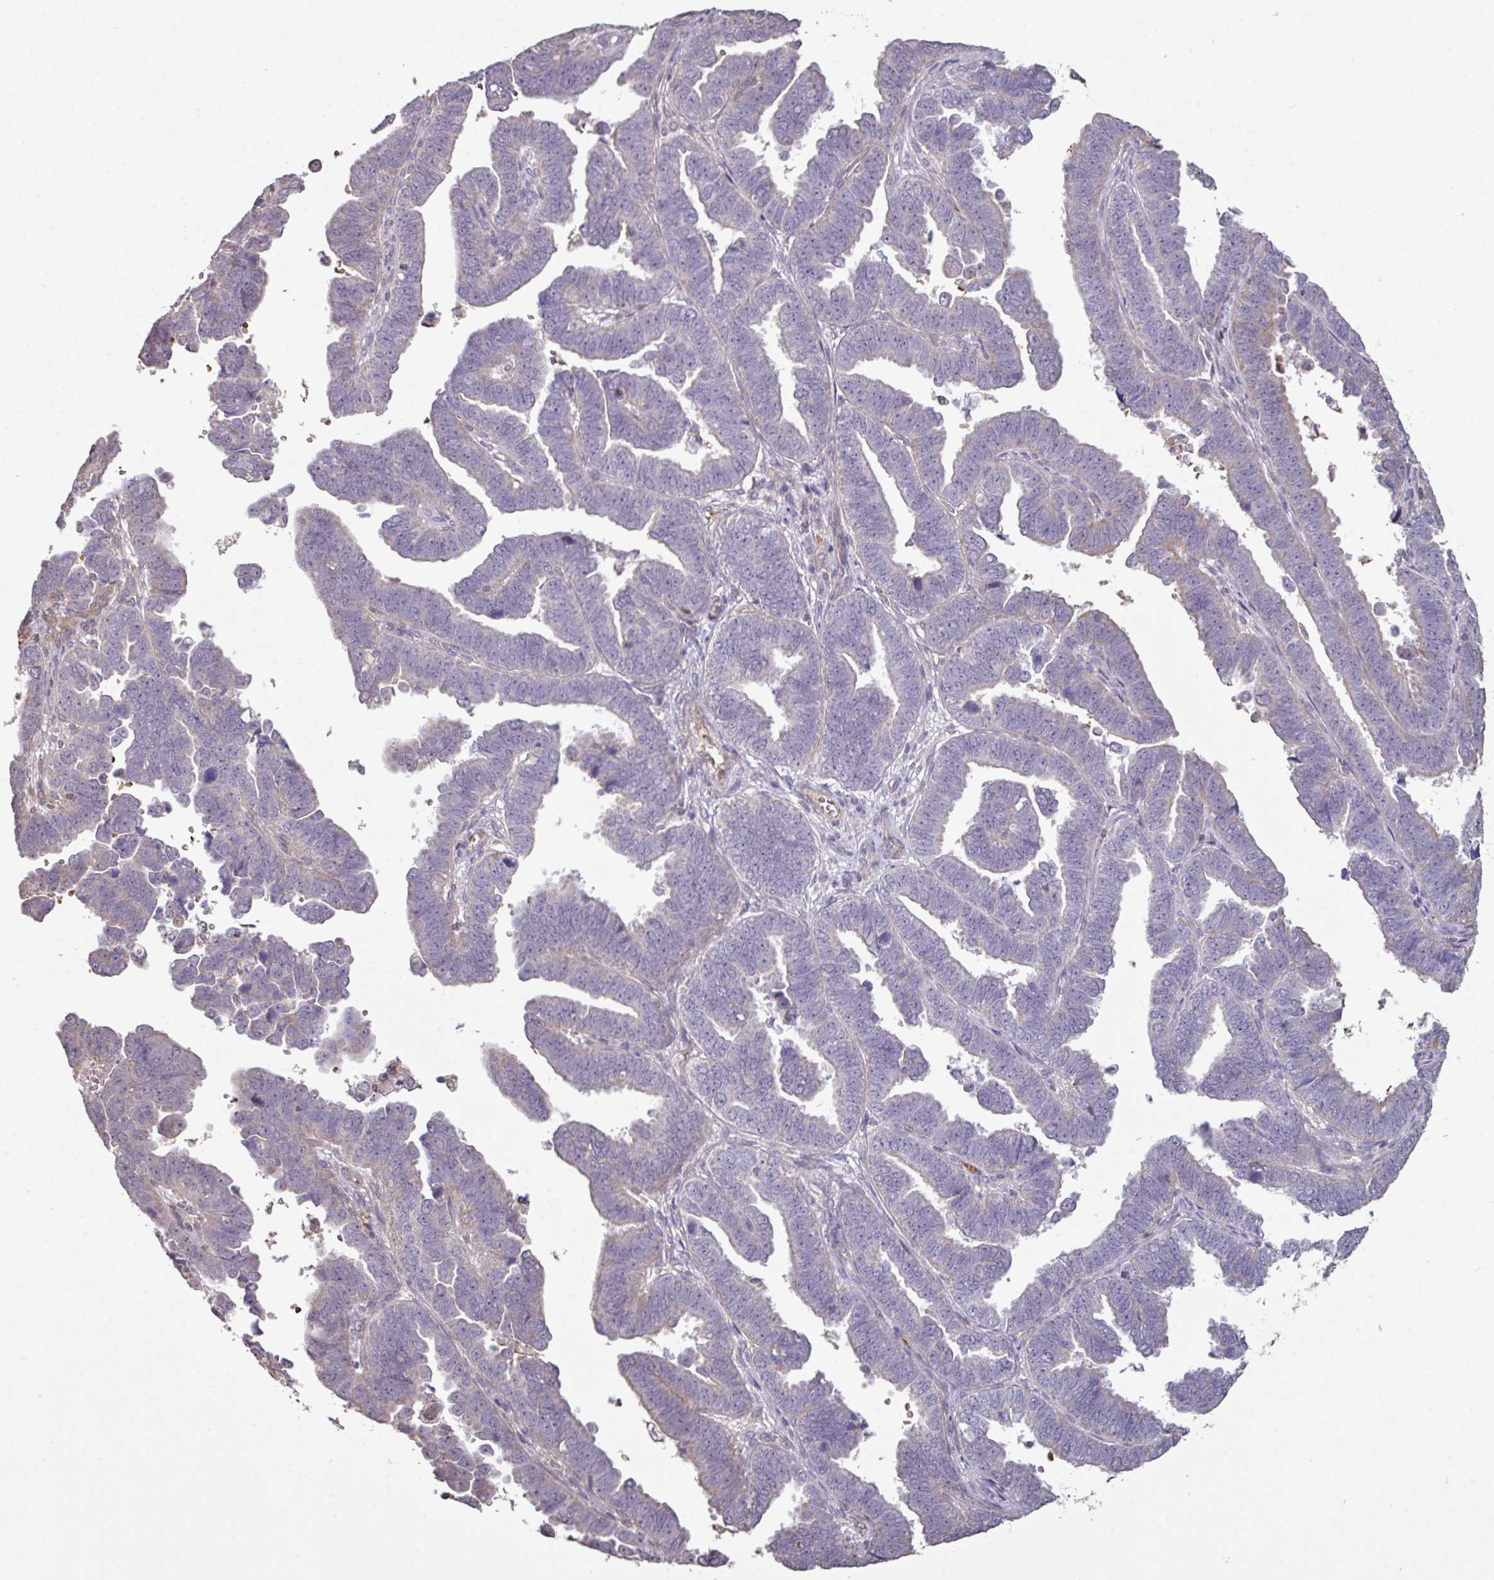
{"staining": {"intensity": "negative", "quantity": "none", "location": "none"}, "tissue": "endometrial cancer", "cell_type": "Tumor cells", "image_type": "cancer", "snomed": [{"axis": "morphology", "description": "Adenocarcinoma, NOS"}, {"axis": "topography", "description": "Endometrium"}], "caption": "Histopathology image shows no significant protein staining in tumor cells of adenocarcinoma (endometrial).", "gene": "NHSL2", "patient": {"sex": "female", "age": 75}}